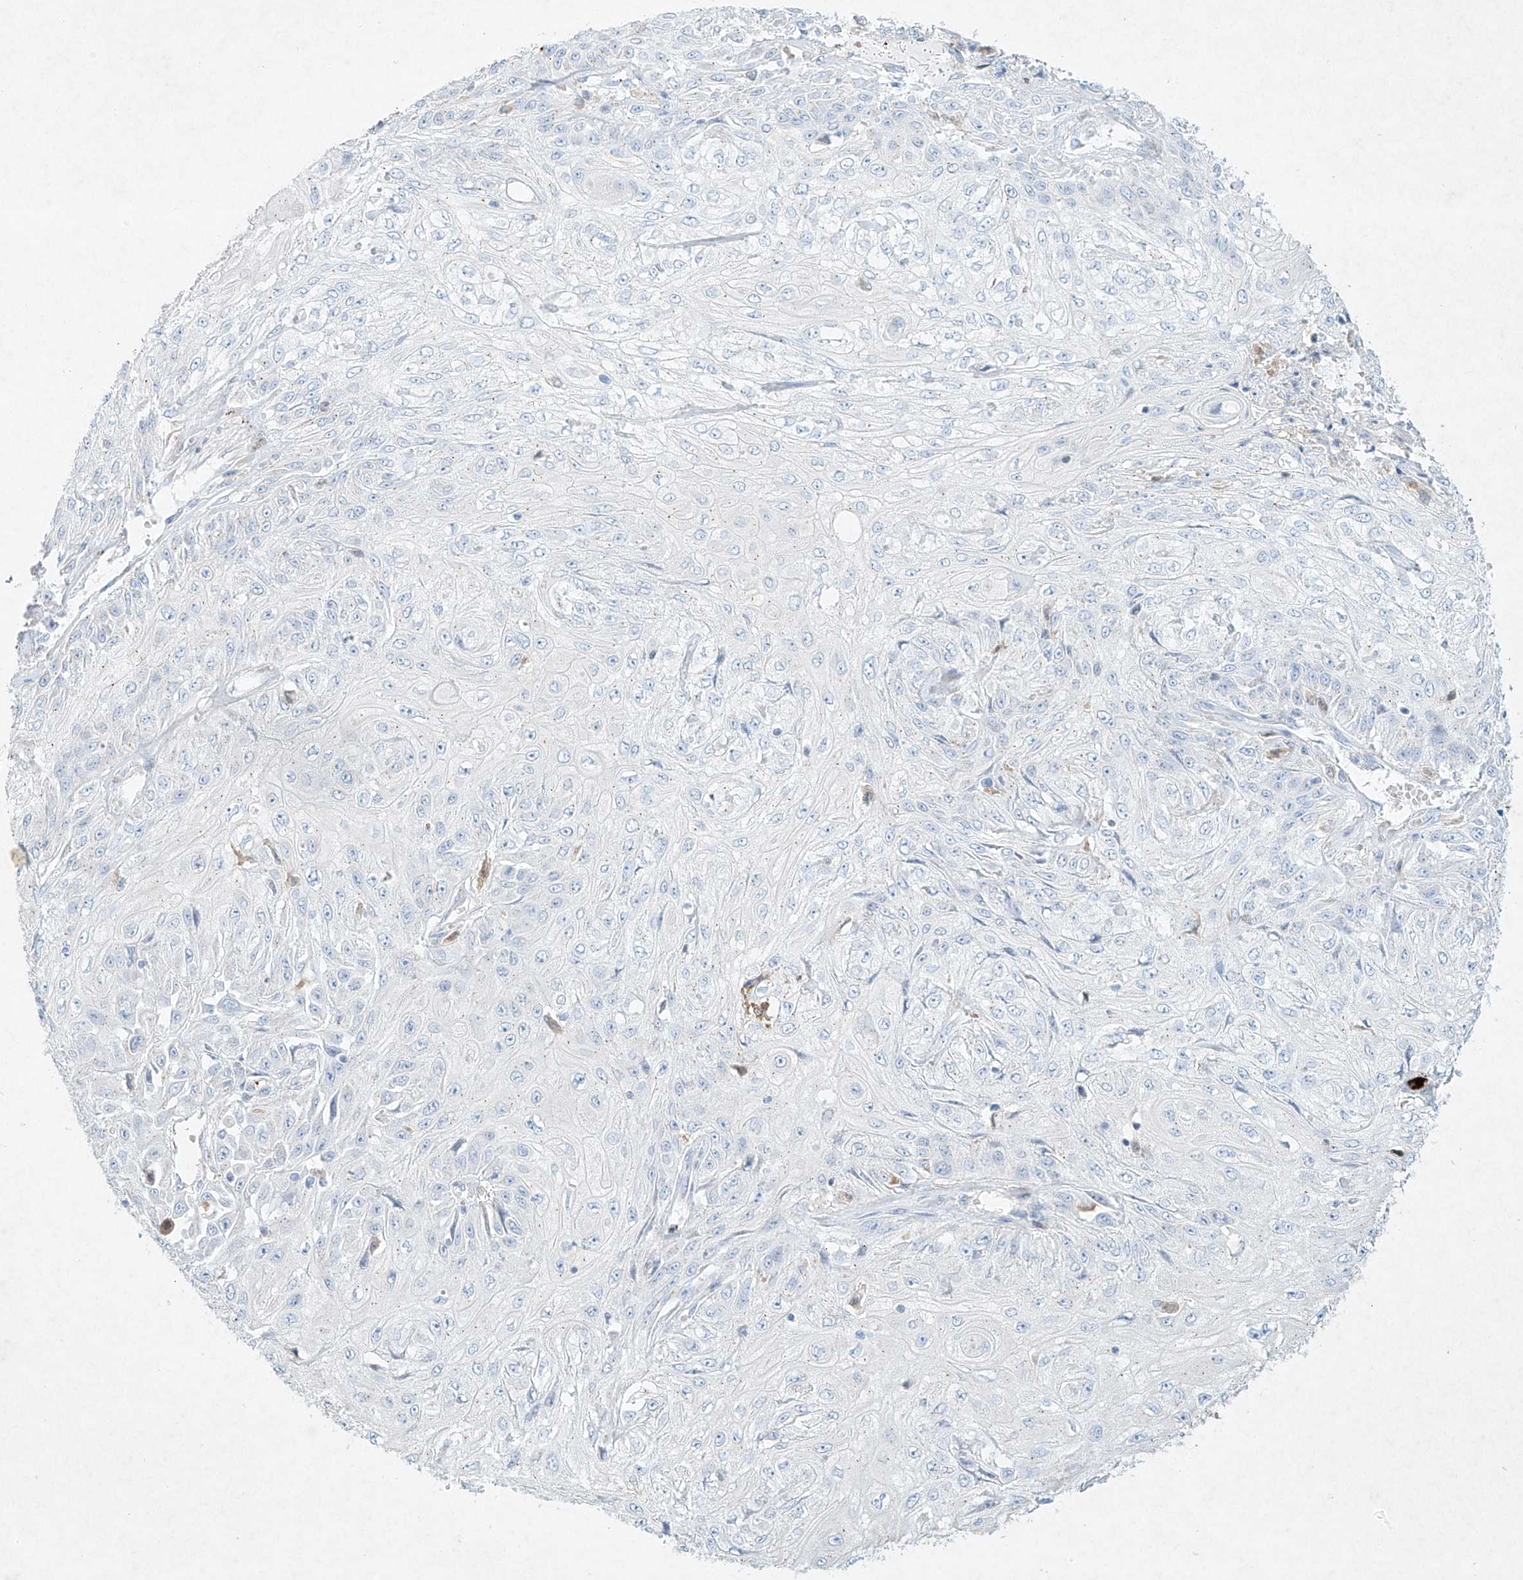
{"staining": {"intensity": "negative", "quantity": "none", "location": "none"}, "tissue": "skin cancer", "cell_type": "Tumor cells", "image_type": "cancer", "snomed": [{"axis": "morphology", "description": "Squamous cell carcinoma, NOS"}, {"axis": "morphology", "description": "Squamous cell carcinoma, metastatic, NOS"}, {"axis": "topography", "description": "Skin"}, {"axis": "topography", "description": "Lymph node"}], "caption": "Tumor cells show no significant positivity in skin cancer.", "gene": "PLEK", "patient": {"sex": "male", "age": 75}}